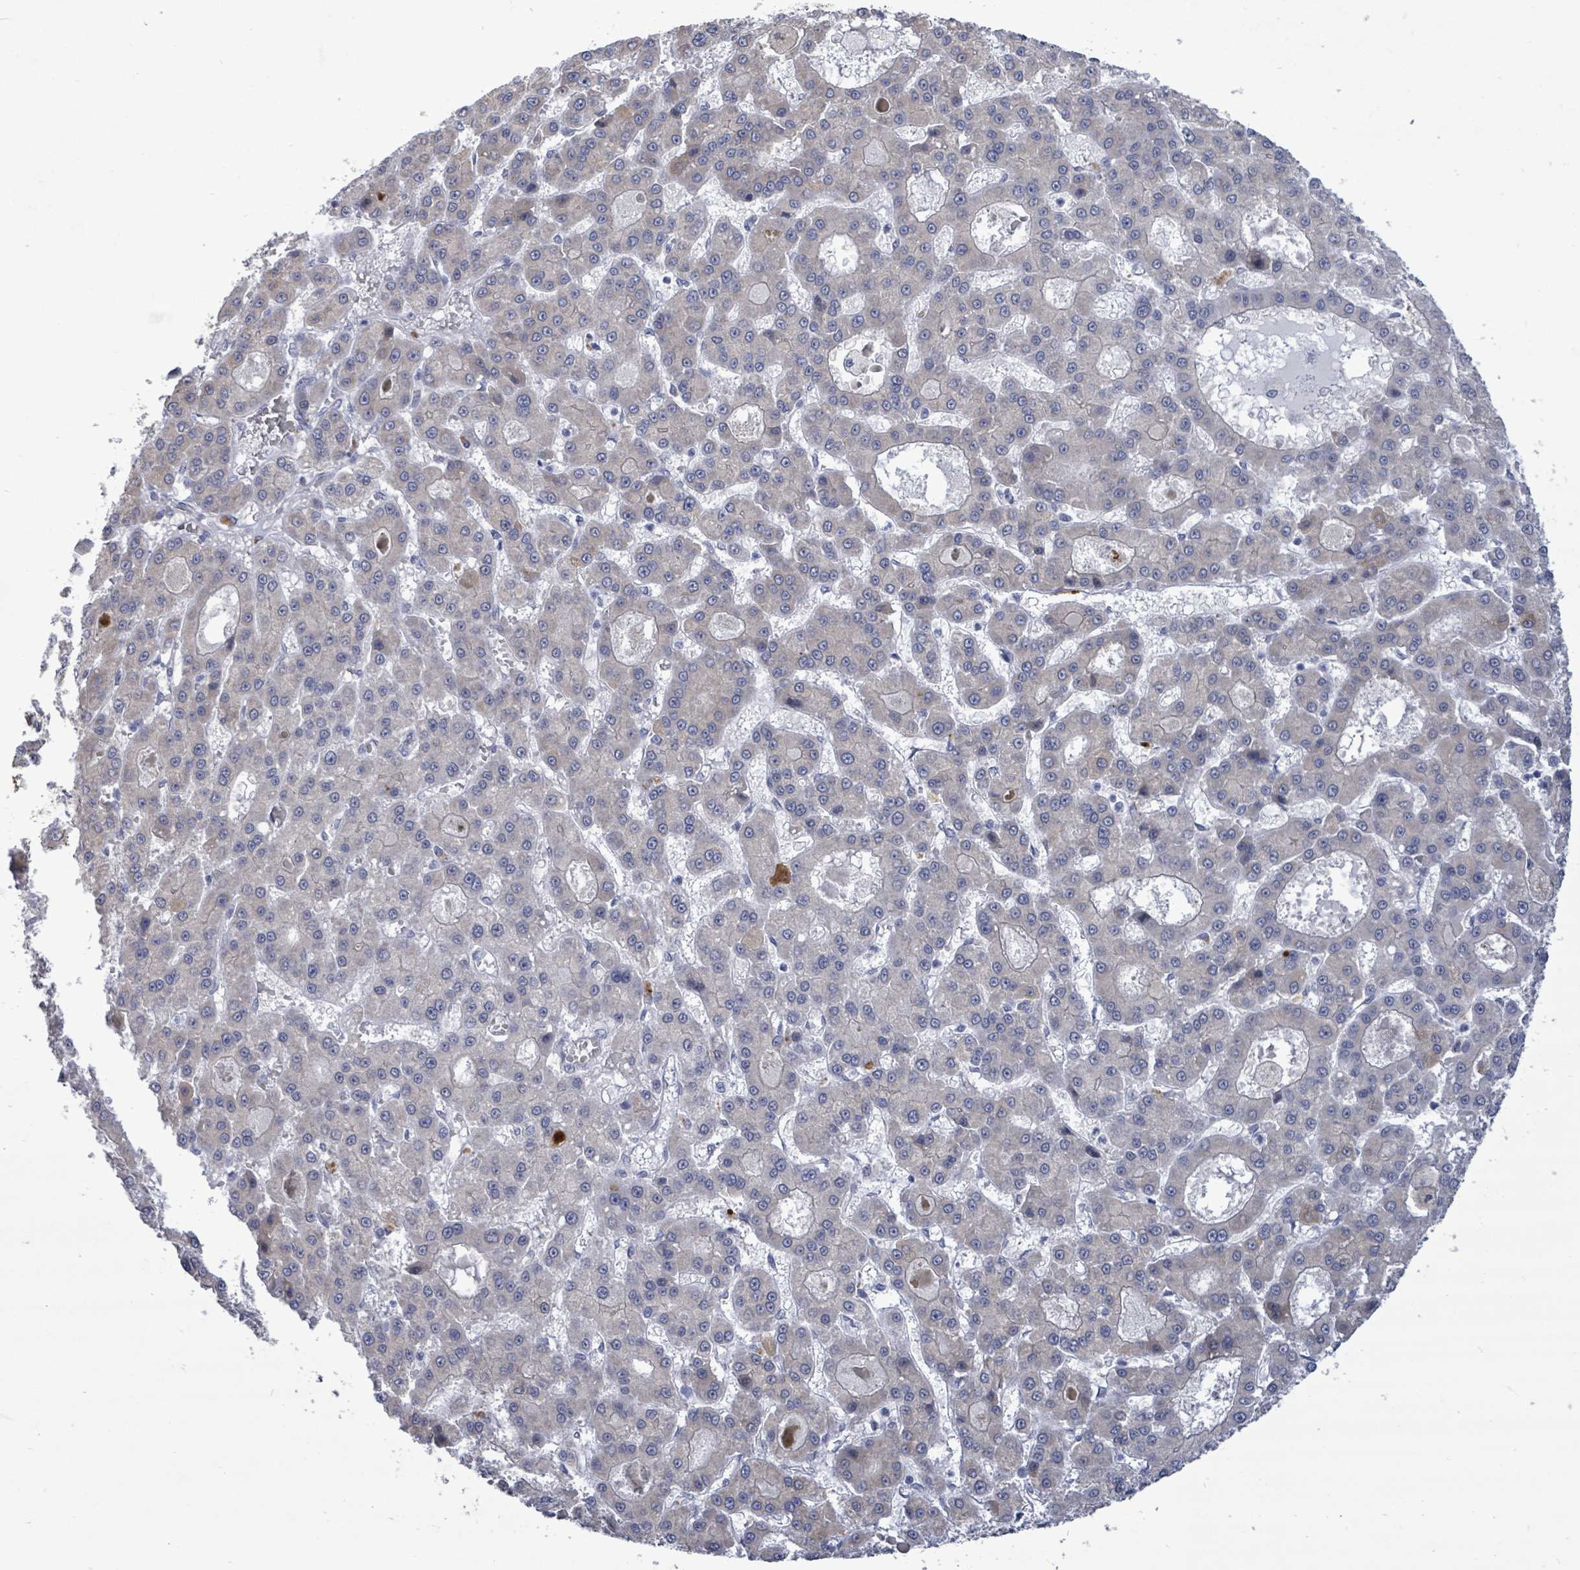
{"staining": {"intensity": "negative", "quantity": "none", "location": "none"}, "tissue": "liver cancer", "cell_type": "Tumor cells", "image_type": "cancer", "snomed": [{"axis": "morphology", "description": "Carcinoma, Hepatocellular, NOS"}, {"axis": "topography", "description": "Liver"}], "caption": "Immunohistochemistry of human liver cancer (hepatocellular carcinoma) reveals no expression in tumor cells.", "gene": "CT45A5", "patient": {"sex": "male", "age": 70}}